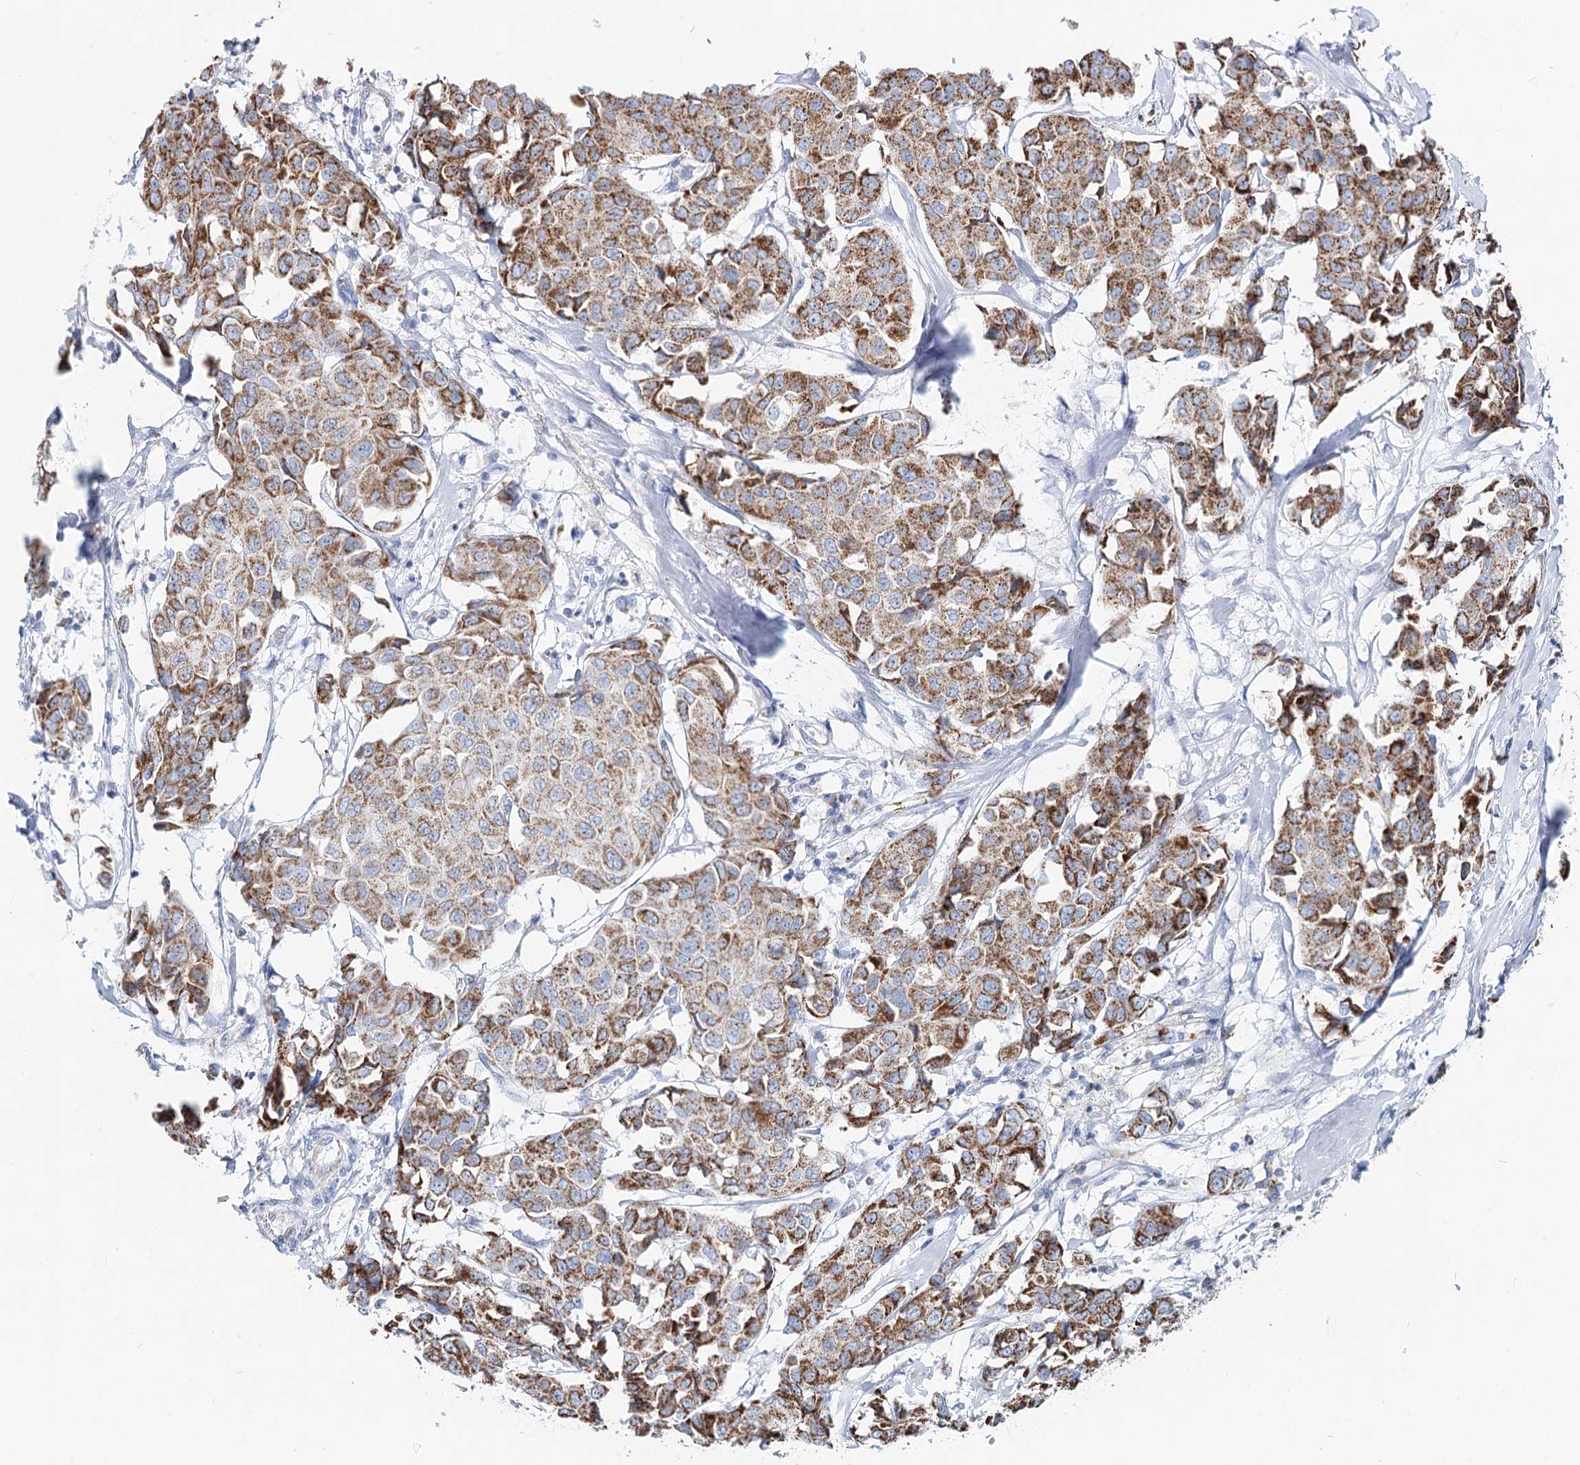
{"staining": {"intensity": "moderate", "quantity": "25%-75%", "location": "cytoplasmic/membranous"}, "tissue": "breast cancer", "cell_type": "Tumor cells", "image_type": "cancer", "snomed": [{"axis": "morphology", "description": "Duct carcinoma"}, {"axis": "topography", "description": "Breast"}], "caption": "An image showing moderate cytoplasmic/membranous staining in approximately 25%-75% of tumor cells in breast cancer, as visualized by brown immunohistochemical staining.", "gene": "MCCC2", "patient": {"sex": "female", "age": 80}}